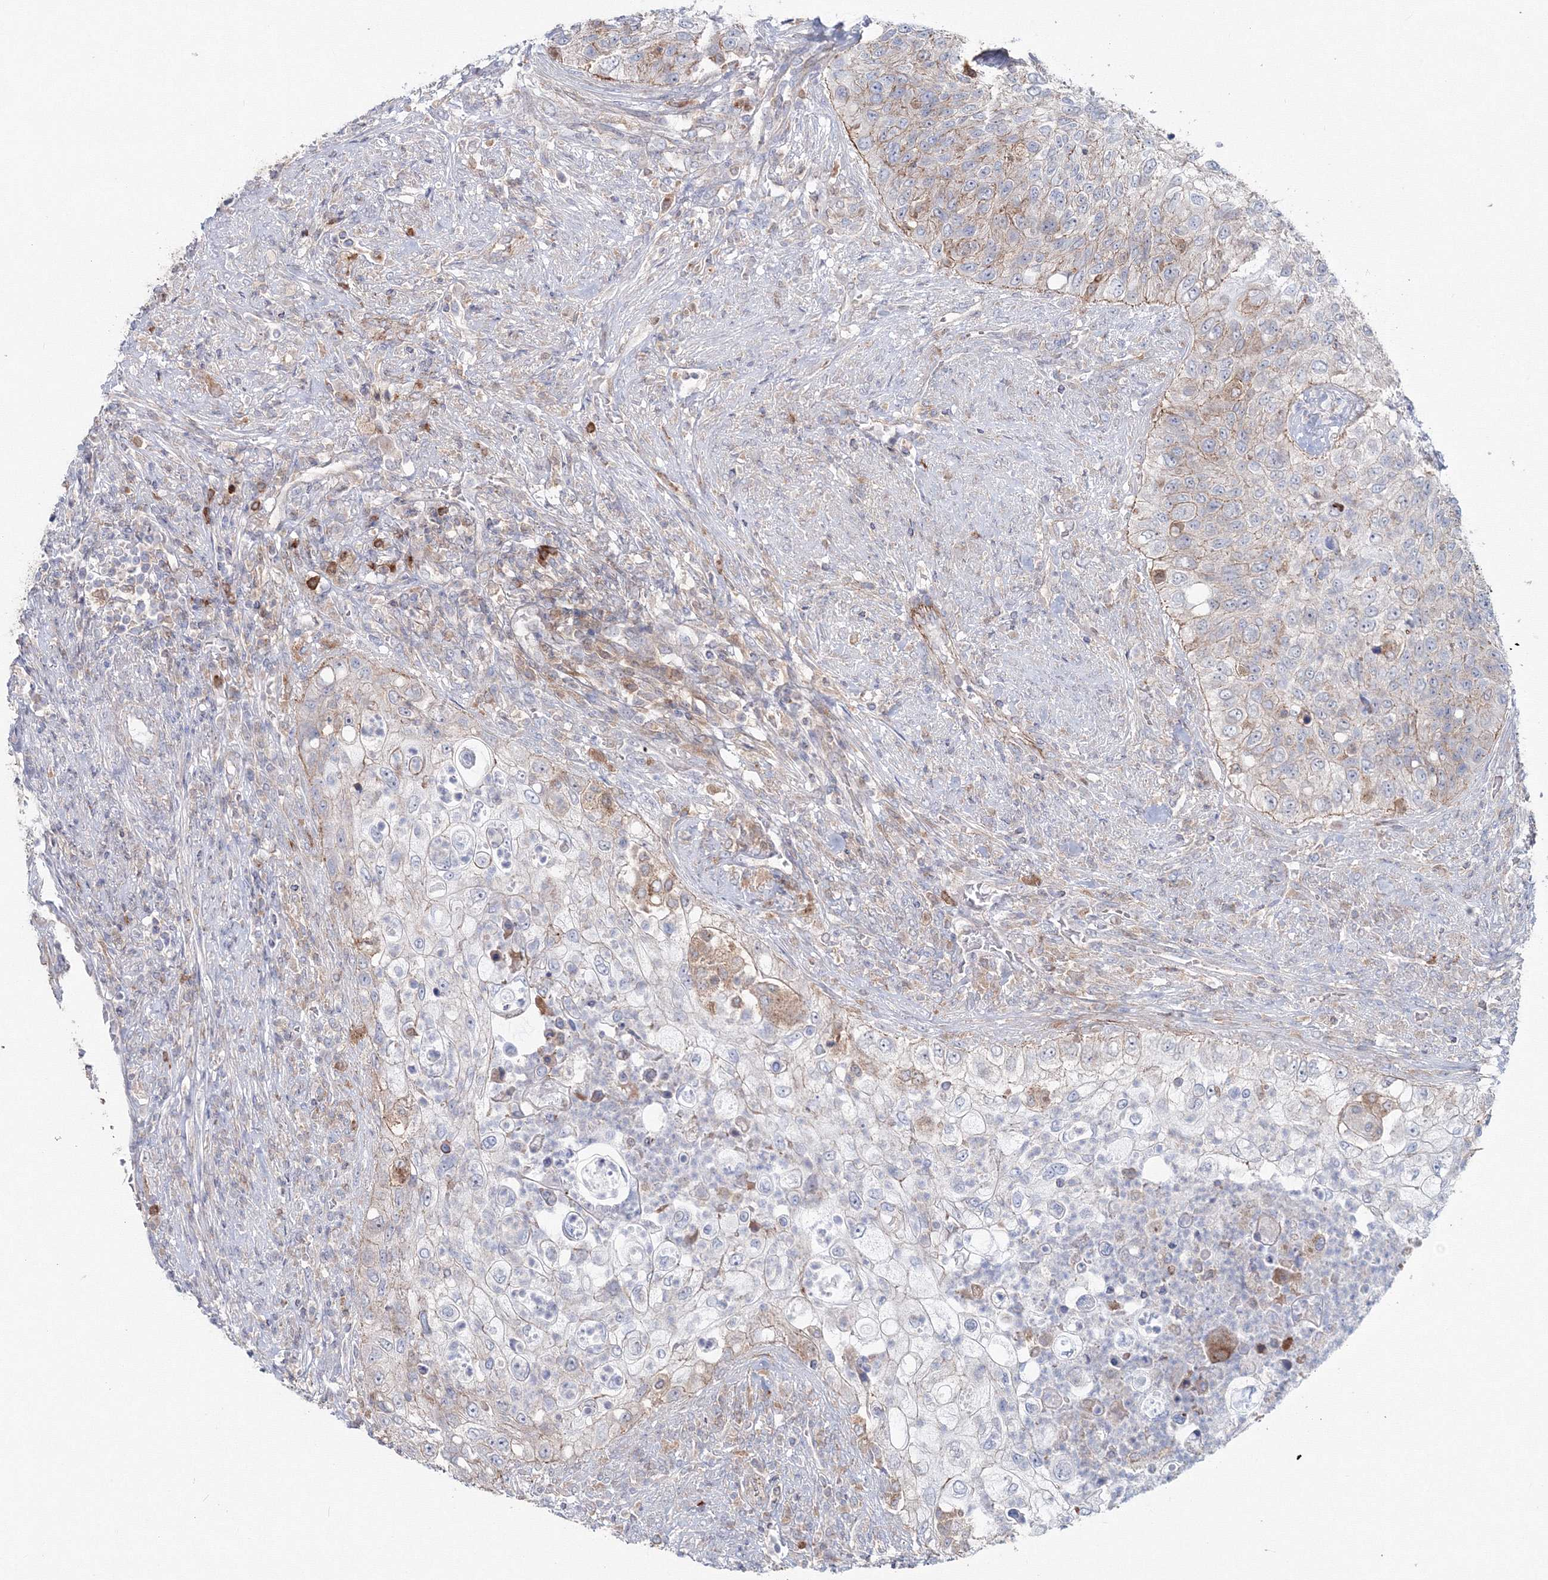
{"staining": {"intensity": "weak", "quantity": "<25%", "location": "cytoplasmic/membranous"}, "tissue": "urothelial cancer", "cell_type": "Tumor cells", "image_type": "cancer", "snomed": [{"axis": "morphology", "description": "Urothelial carcinoma, High grade"}, {"axis": "topography", "description": "Urinary bladder"}], "caption": "The image displays no significant positivity in tumor cells of high-grade urothelial carcinoma.", "gene": "GGA2", "patient": {"sex": "female", "age": 60}}